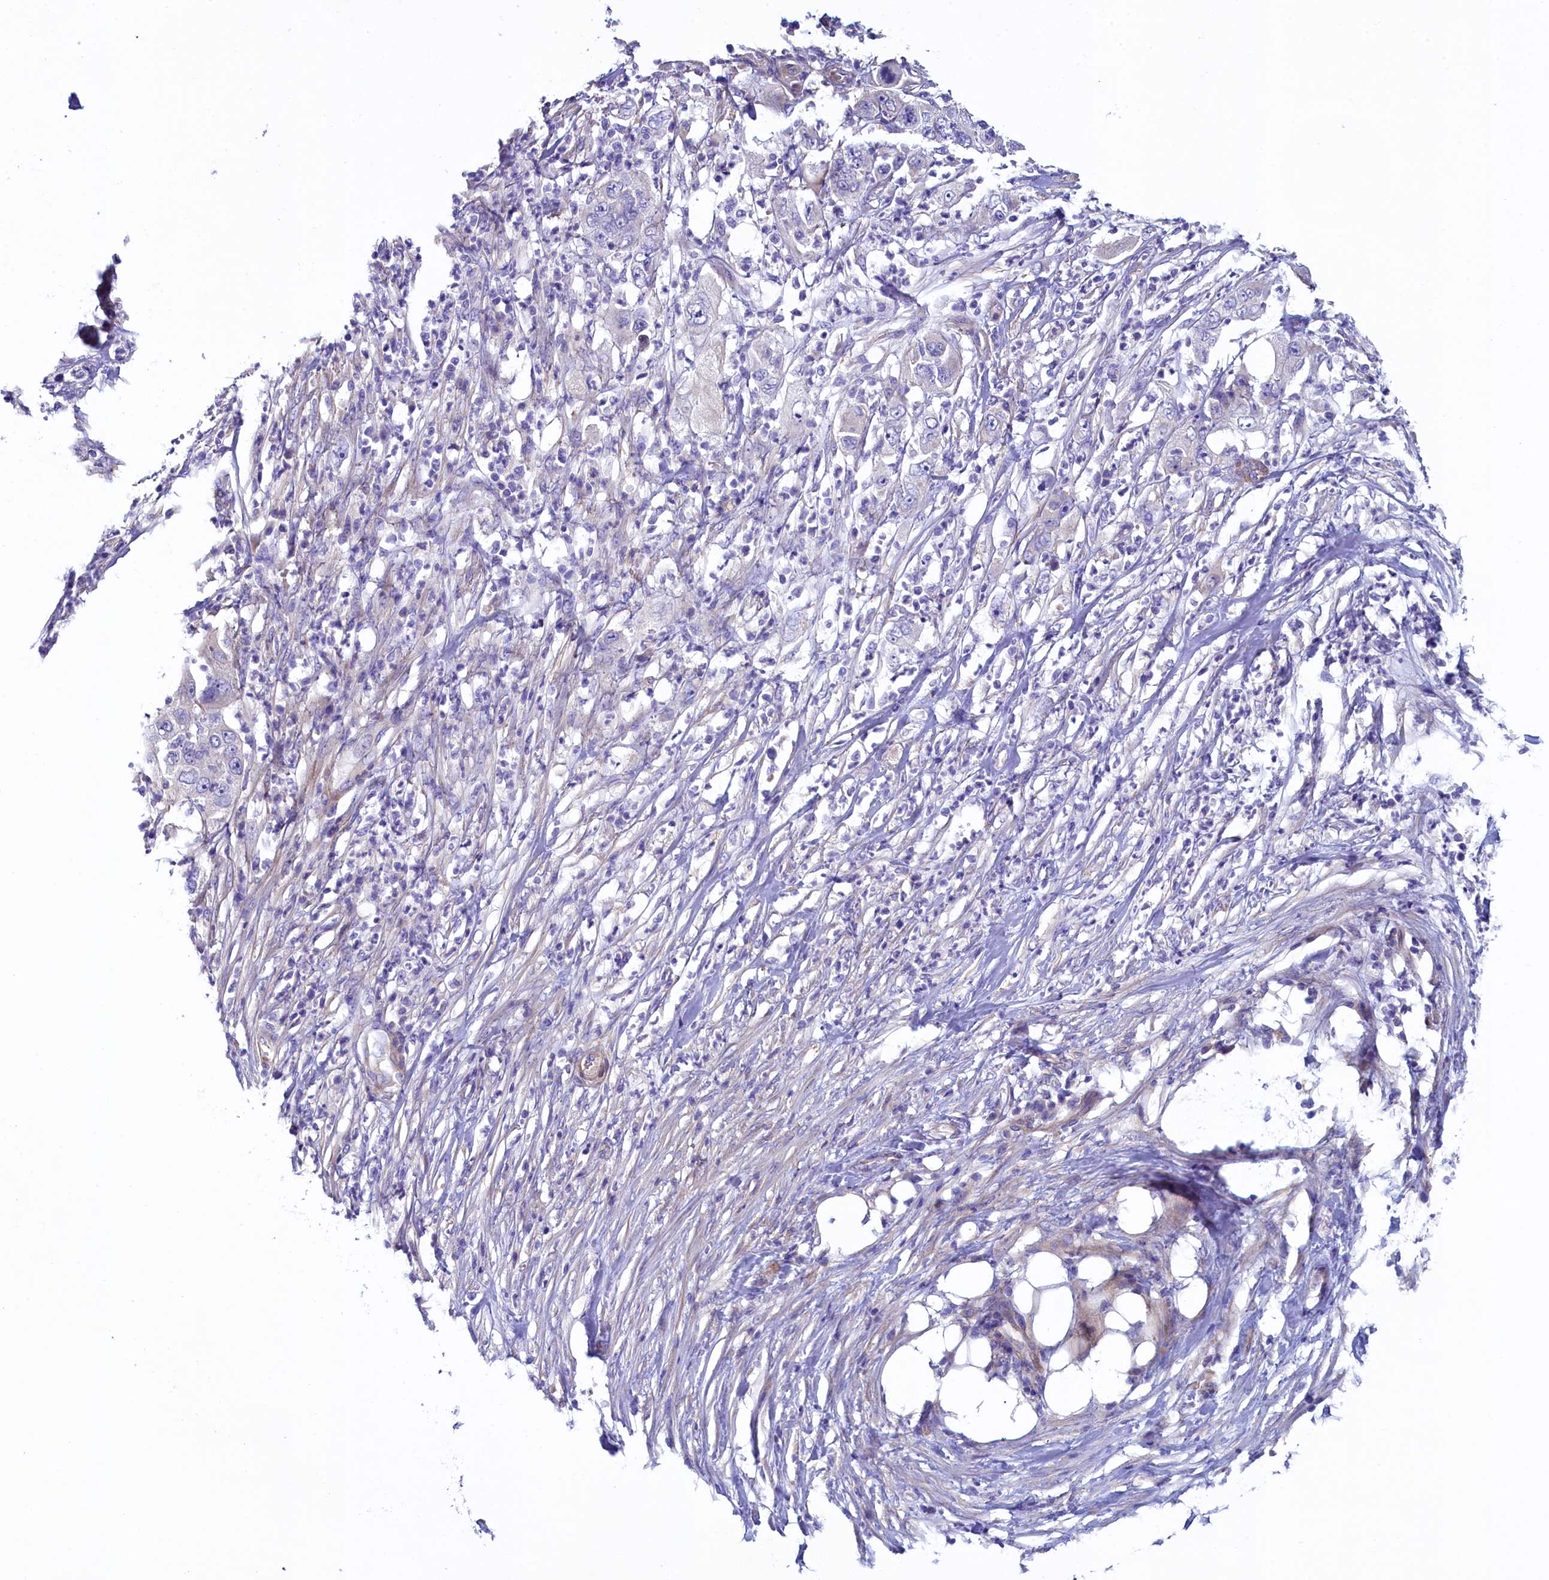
{"staining": {"intensity": "negative", "quantity": "none", "location": "none"}, "tissue": "pancreatic cancer", "cell_type": "Tumor cells", "image_type": "cancer", "snomed": [{"axis": "morphology", "description": "Adenocarcinoma, NOS"}, {"axis": "topography", "description": "Pancreas"}], "caption": "An IHC image of pancreatic adenocarcinoma is shown. There is no staining in tumor cells of pancreatic adenocarcinoma.", "gene": "KRBOX5", "patient": {"sex": "female", "age": 78}}